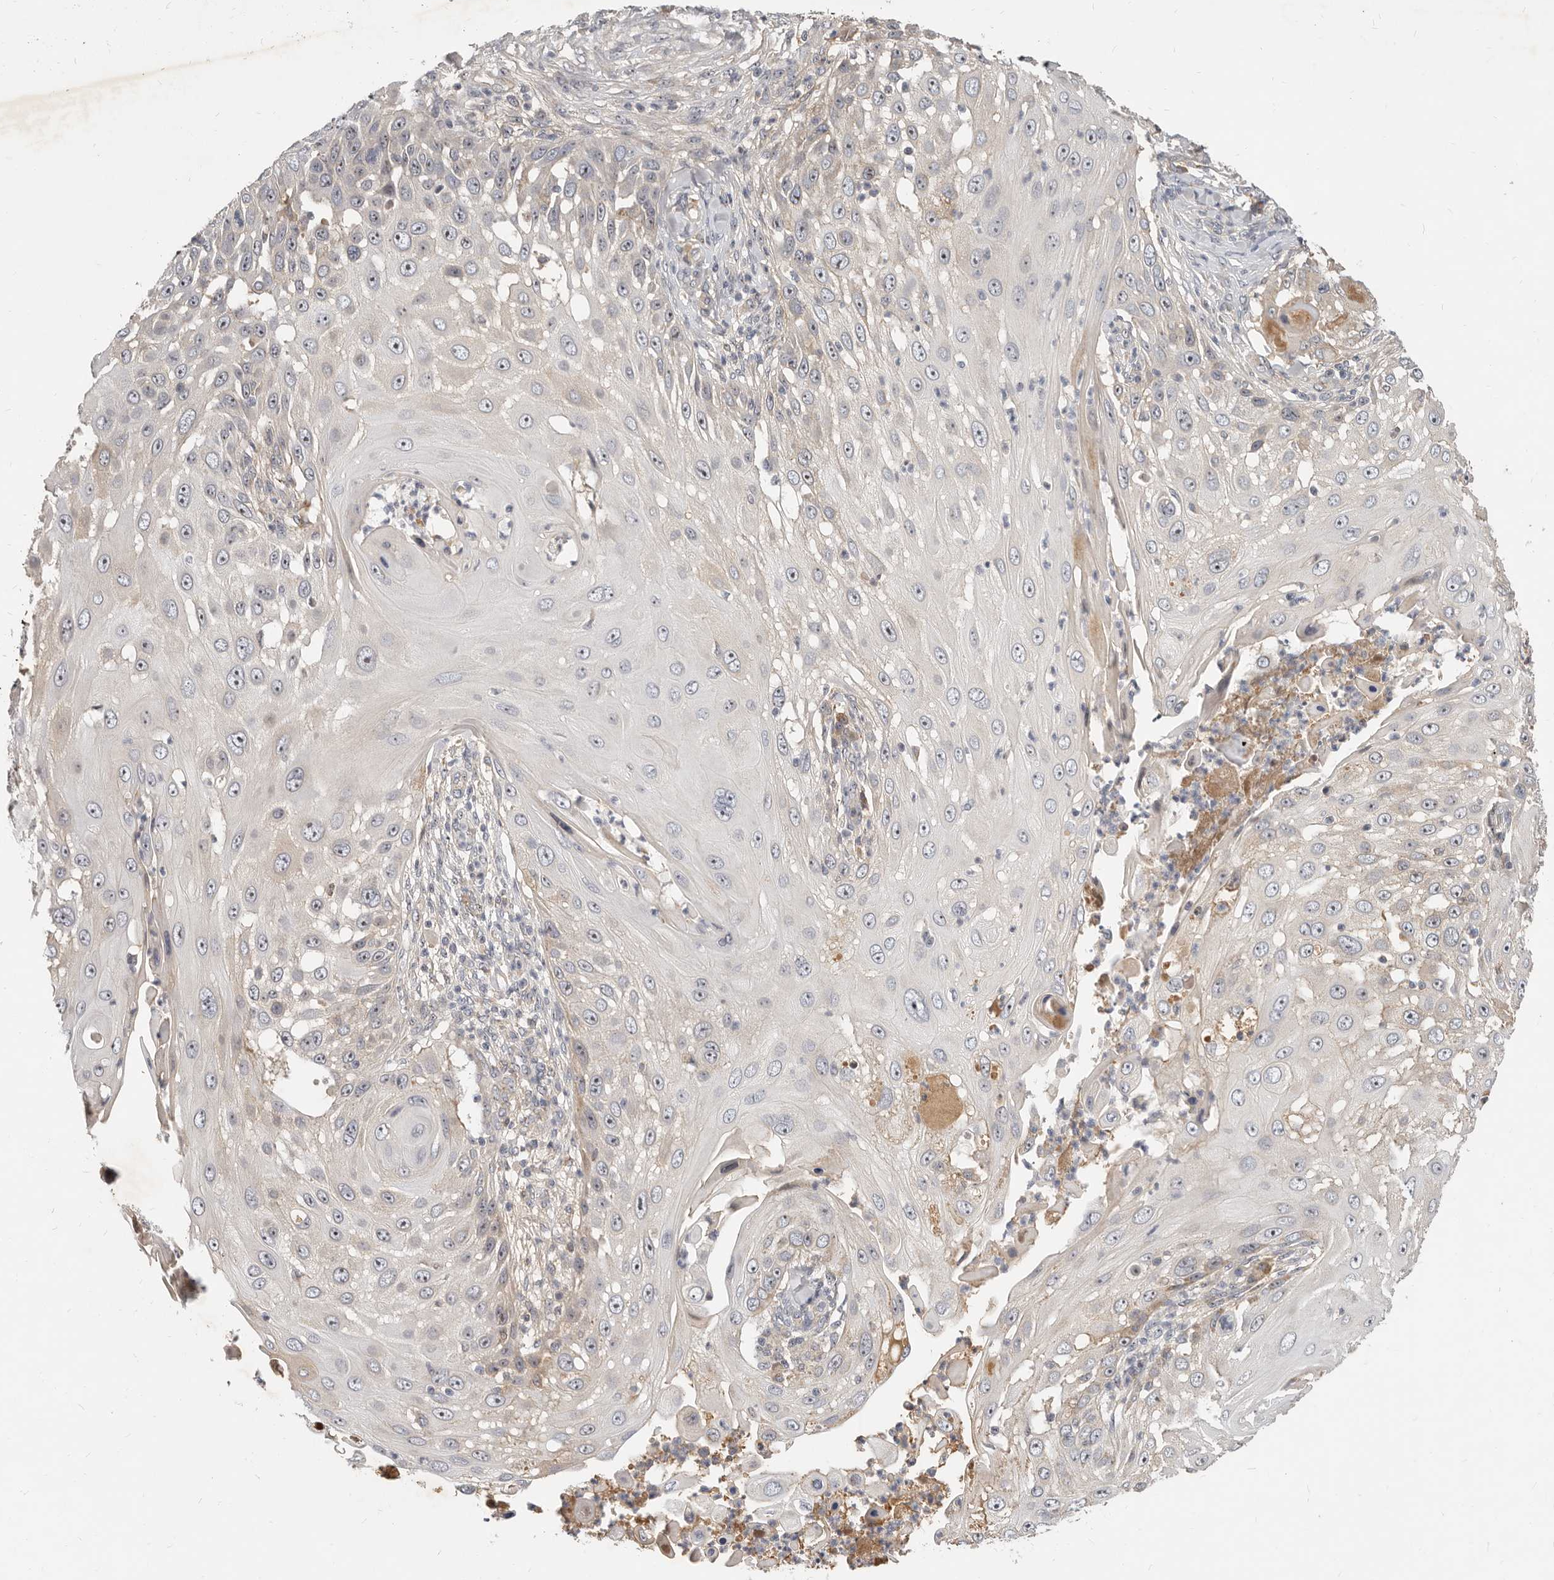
{"staining": {"intensity": "negative", "quantity": "none", "location": "none"}, "tissue": "skin cancer", "cell_type": "Tumor cells", "image_type": "cancer", "snomed": [{"axis": "morphology", "description": "Squamous cell carcinoma, NOS"}, {"axis": "topography", "description": "Skin"}], "caption": "This micrograph is of squamous cell carcinoma (skin) stained with IHC to label a protein in brown with the nuclei are counter-stained blue. There is no positivity in tumor cells.", "gene": "MICALL2", "patient": {"sex": "female", "age": 44}}